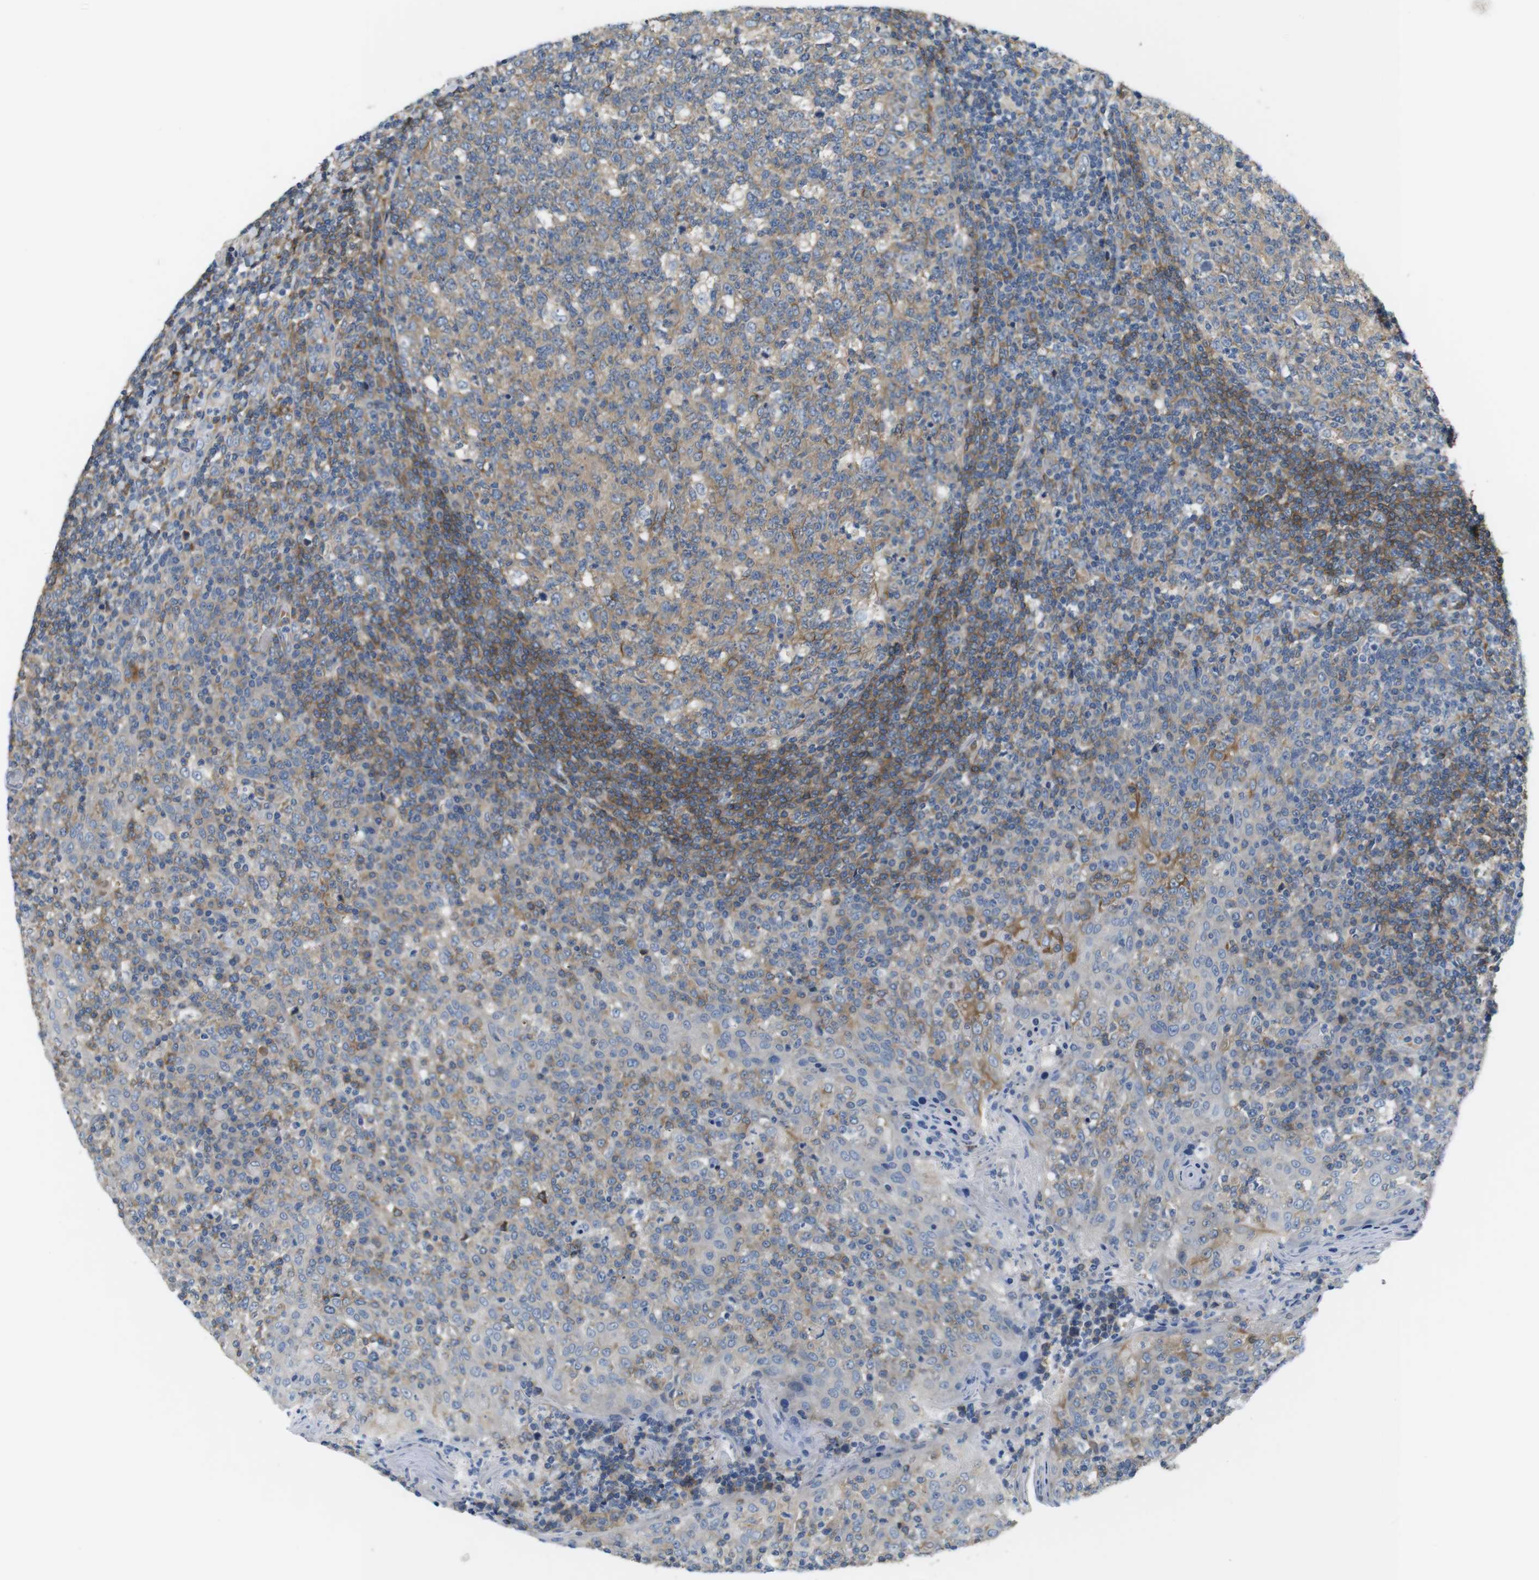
{"staining": {"intensity": "moderate", "quantity": ">75%", "location": "cytoplasmic/membranous"}, "tissue": "tonsil", "cell_type": "Germinal center cells", "image_type": "normal", "snomed": [{"axis": "morphology", "description": "Normal tissue, NOS"}, {"axis": "topography", "description": "Tonsil"}], "caption": "There is medium levels of moderate cytoplasmic/membranous staining in germinal center cells of normal tonsil, as demonstrated by immunohistochemical staining (brown color).", "gene": "DCLK1", "patient": {"sex": "female", "age": 19}}